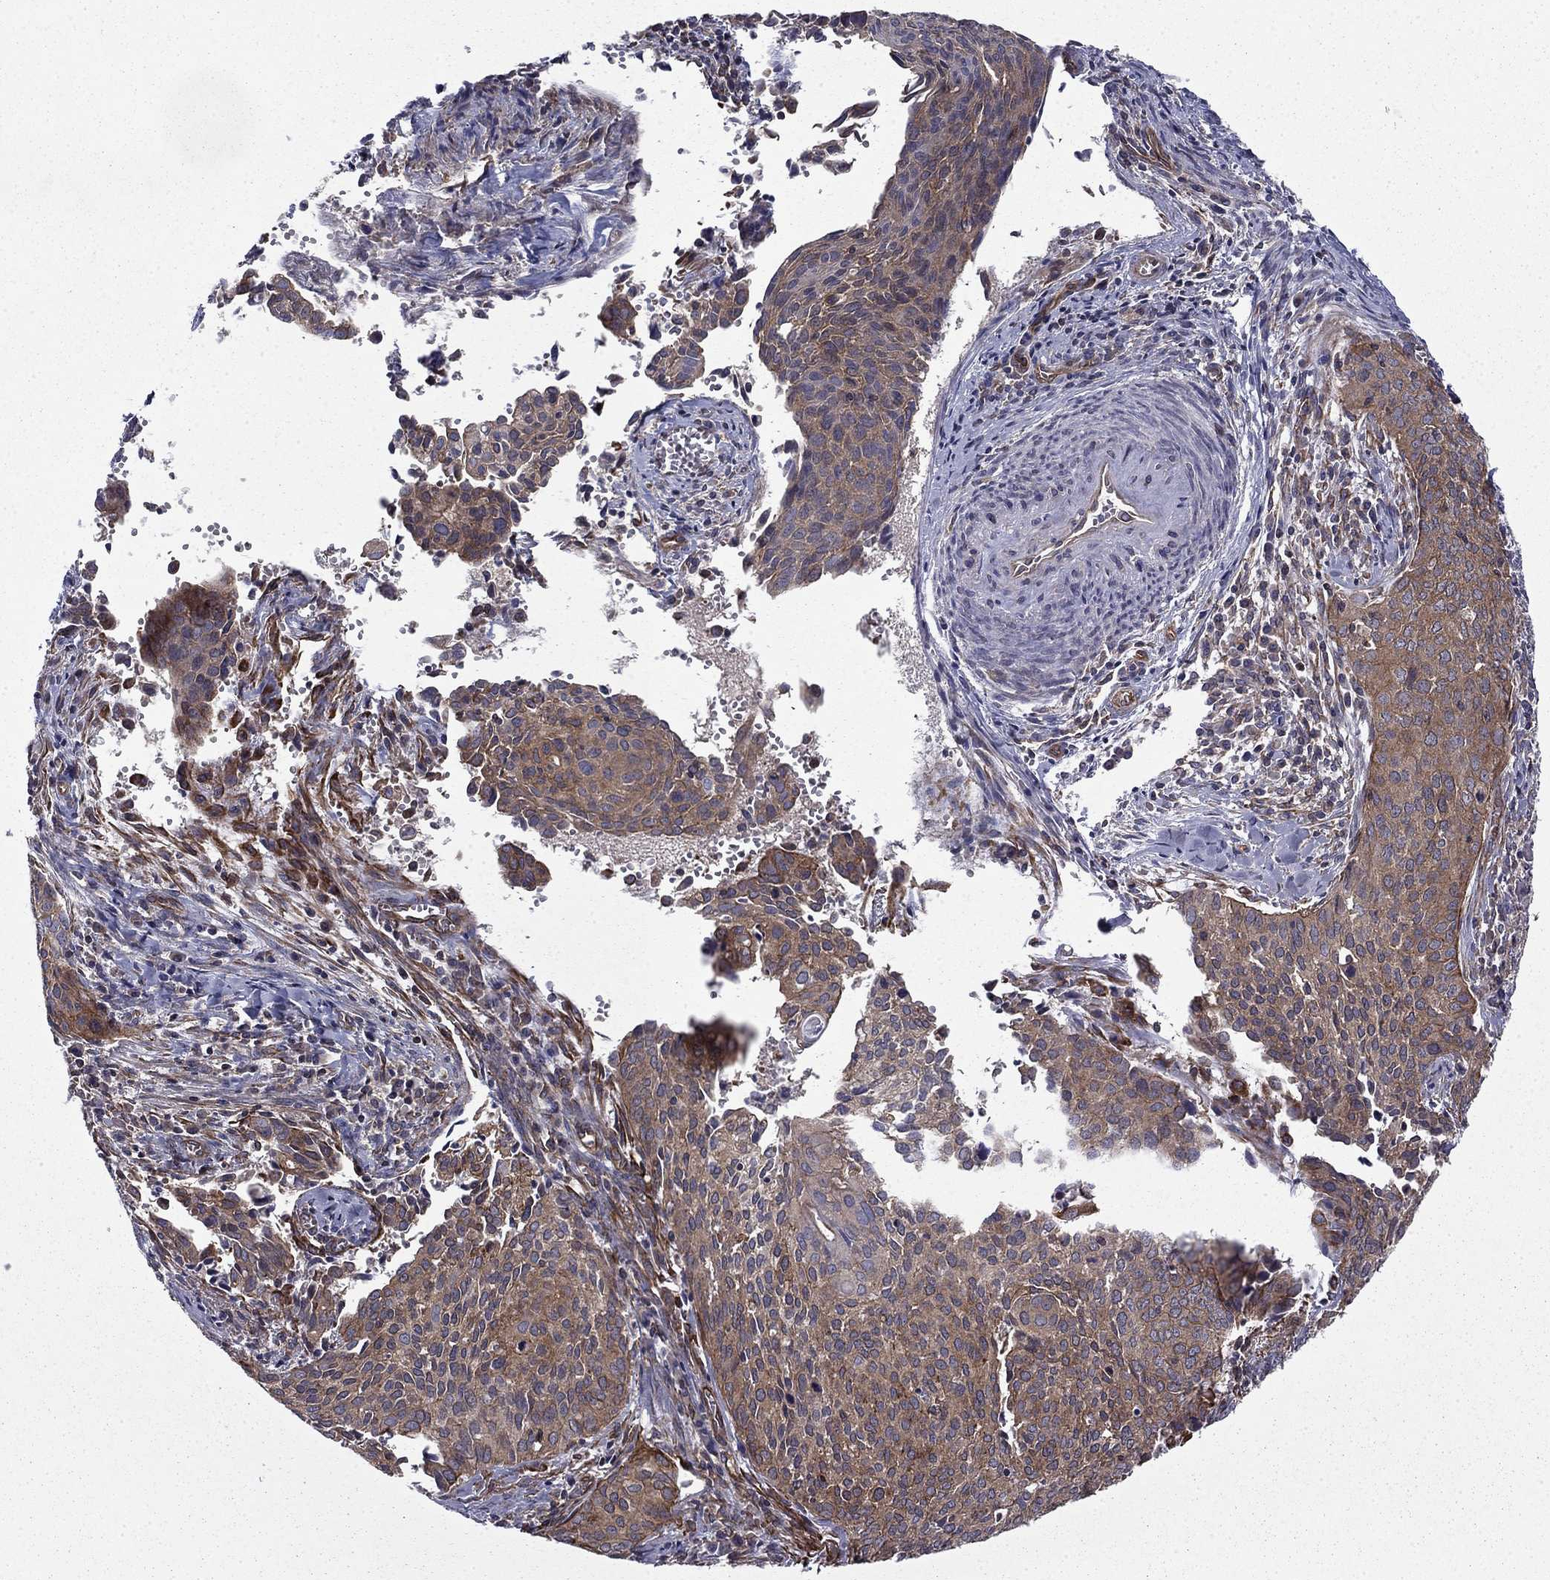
{"staining": {"intensity": "moderate", "quantity": "<25%", "location": "cytoplasmic/membranous"}, "tissue": "cervical cancer", "cell_type": "Tumor cells", "image_type": "cancer", "snomed": [{"axis": "morphology", "description": "Squamous cell carcinoma, NOS"}, {"axis": "topography", "description": "Cervix"}], "caption": "This histopathology image shows IHC staining of squamous cell carcinoma (cervical), with low moderate cytoplasmic/membranous expression in approximately <25% of tumor cells.", "gene": "SHMT1", "patient": {"sex": "female", "age": 29}}